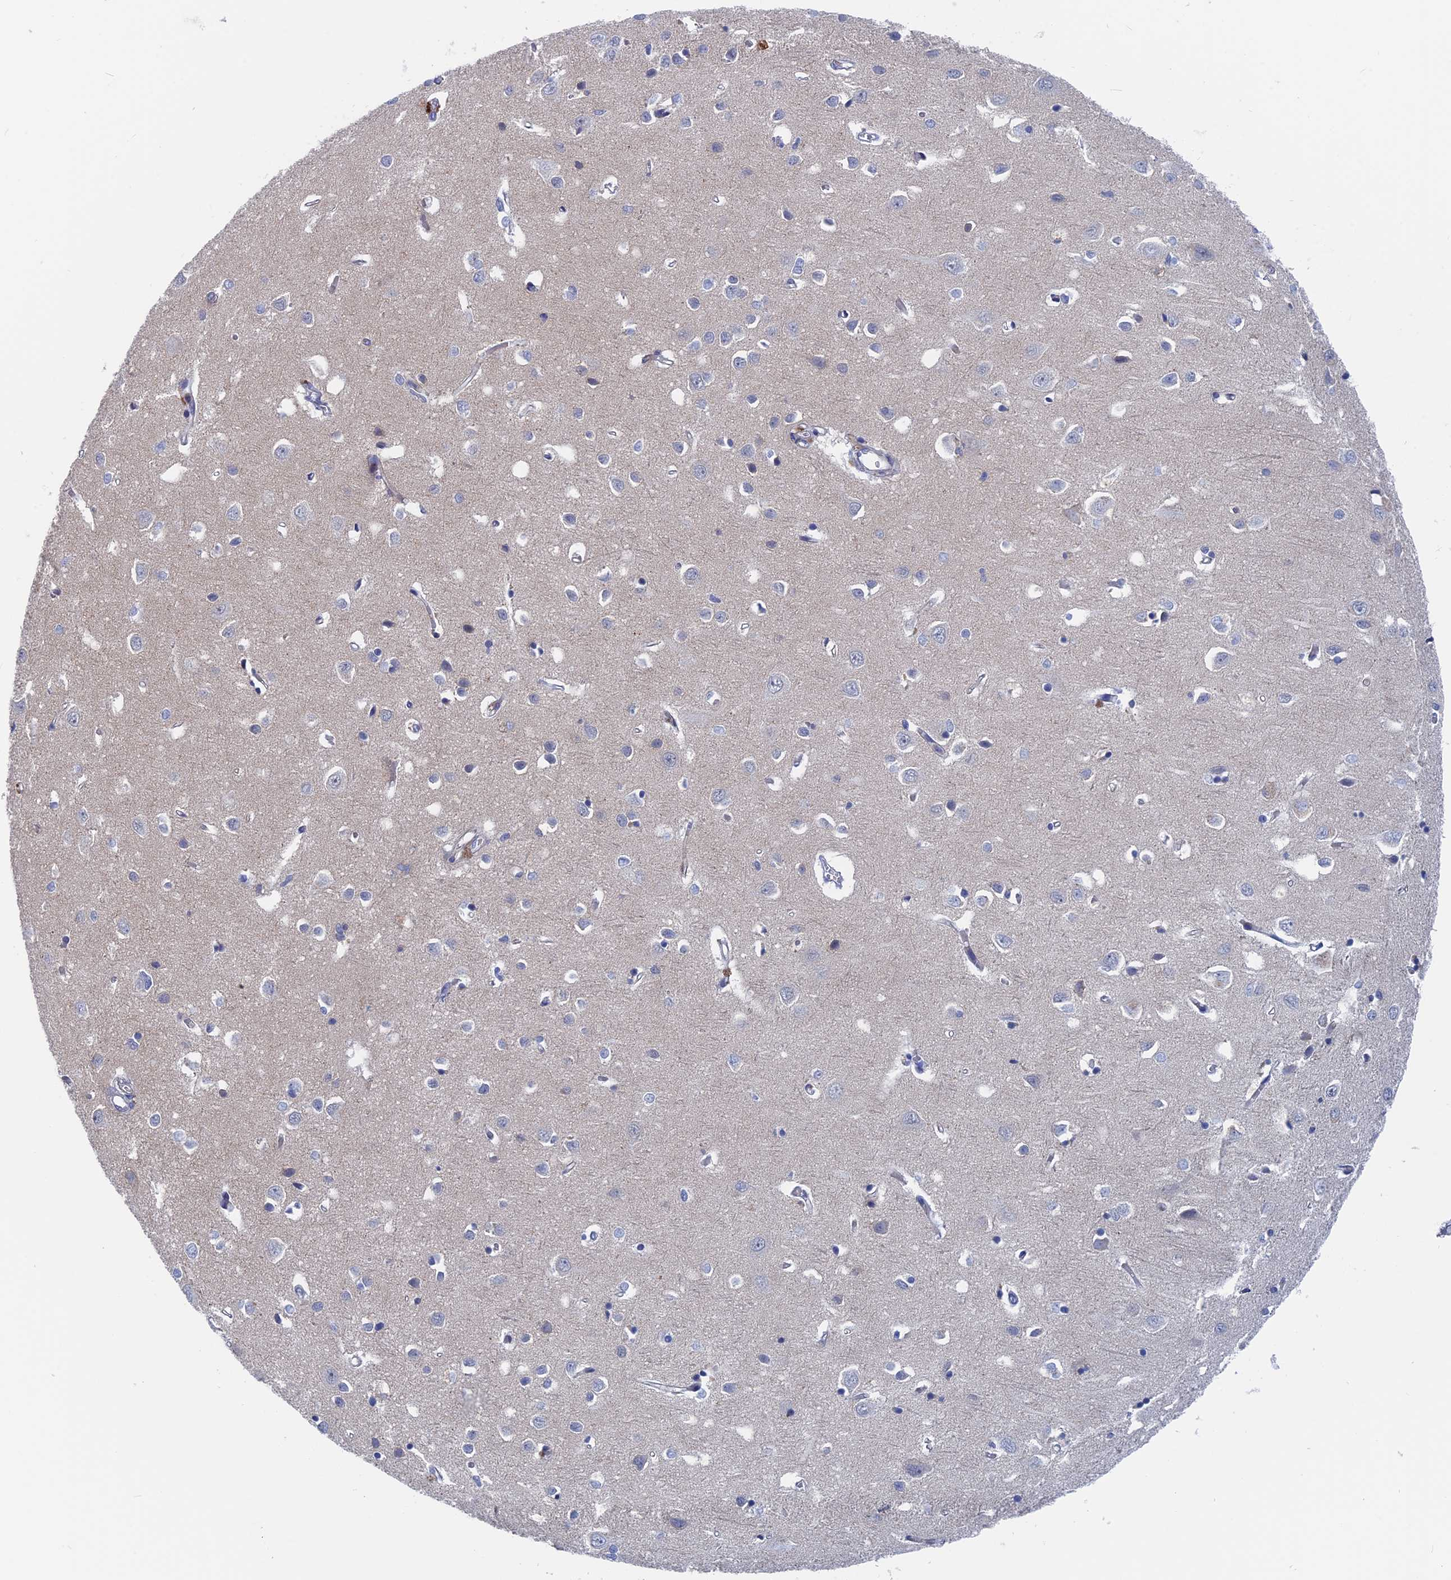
{"staining": {"intensity": "negative", "quantity": "none", "location": "none"}, "tissue": "cerebral cortex", "cell_type": "Endothelial cells", "image_type": "normal", "snomed": [{"axis": "morphology", "description": "Normal tissue, NOS"}, {"axis": "topography", "description": "Cerebral cortex"}], "caption": "Immunohistochemistry (IHC) of benign cerebral cortex exhibits no expression in endothelial cells. The staining was performed using DAB (3,3'-diaminobenzidine) to visualize the protein expression in brown, while the nuclei were stained in blue with hematoxylin (Magnification: 20x).", "gene": "MARCHF3", "patient": {"sex": "female", "age": 64}}